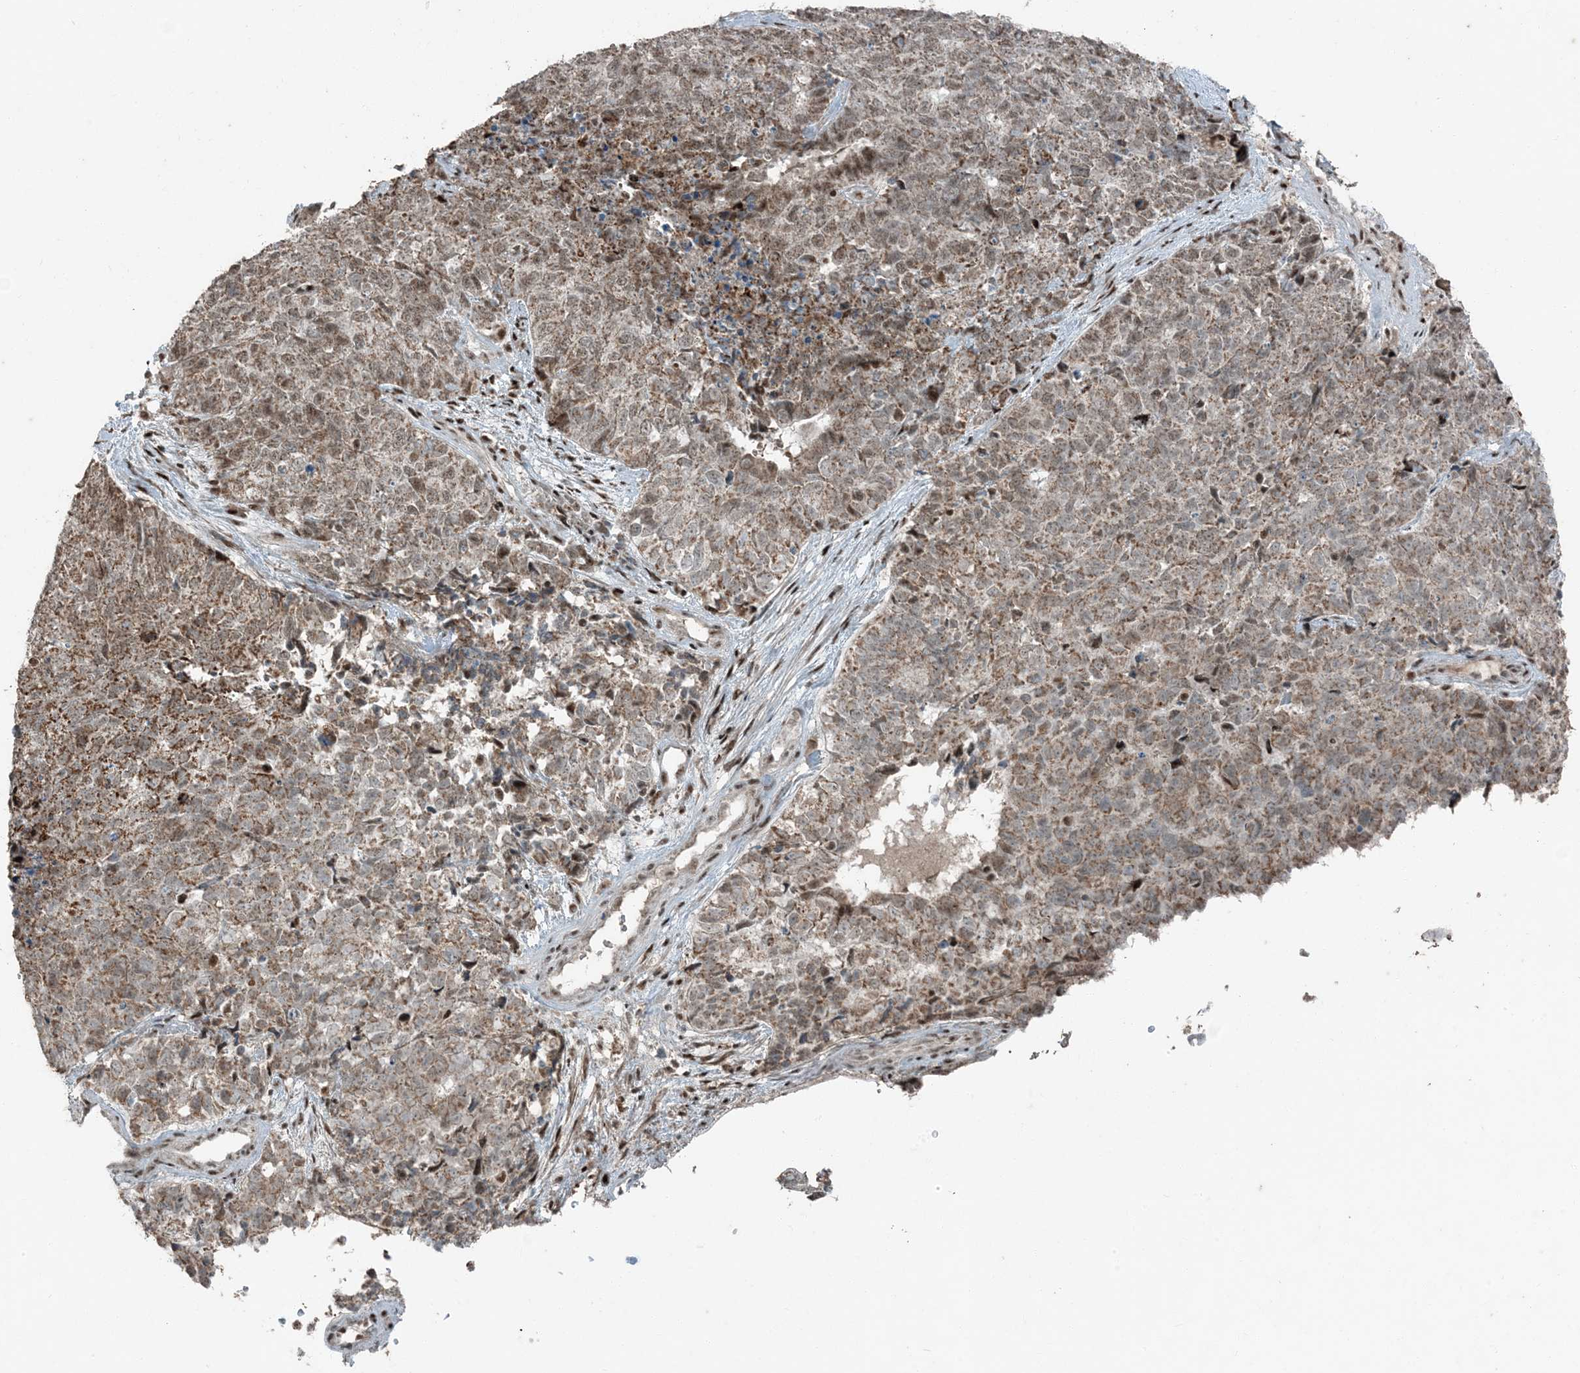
{"staining": {"intensity": "weak", "quantity": ">75%", "location": "cytoplasmic/membranous,nuclear"}, "tissue": "cervical cancer", "cell_type": "Tumor cells", "image_type": "cancer", "snomed": [{"axis": "morphology", "description": "Squamous cell carcinoma, NOS"}, {"axis": "topography", "description": "Cervix"}], "caption": "Cervical cancer (squamous cell carcinoma) stained with a protein marker exhibits weak staining in tumor cells.", "gene": "TADA2B", "patient": {"sex": "female", "age": 63}}